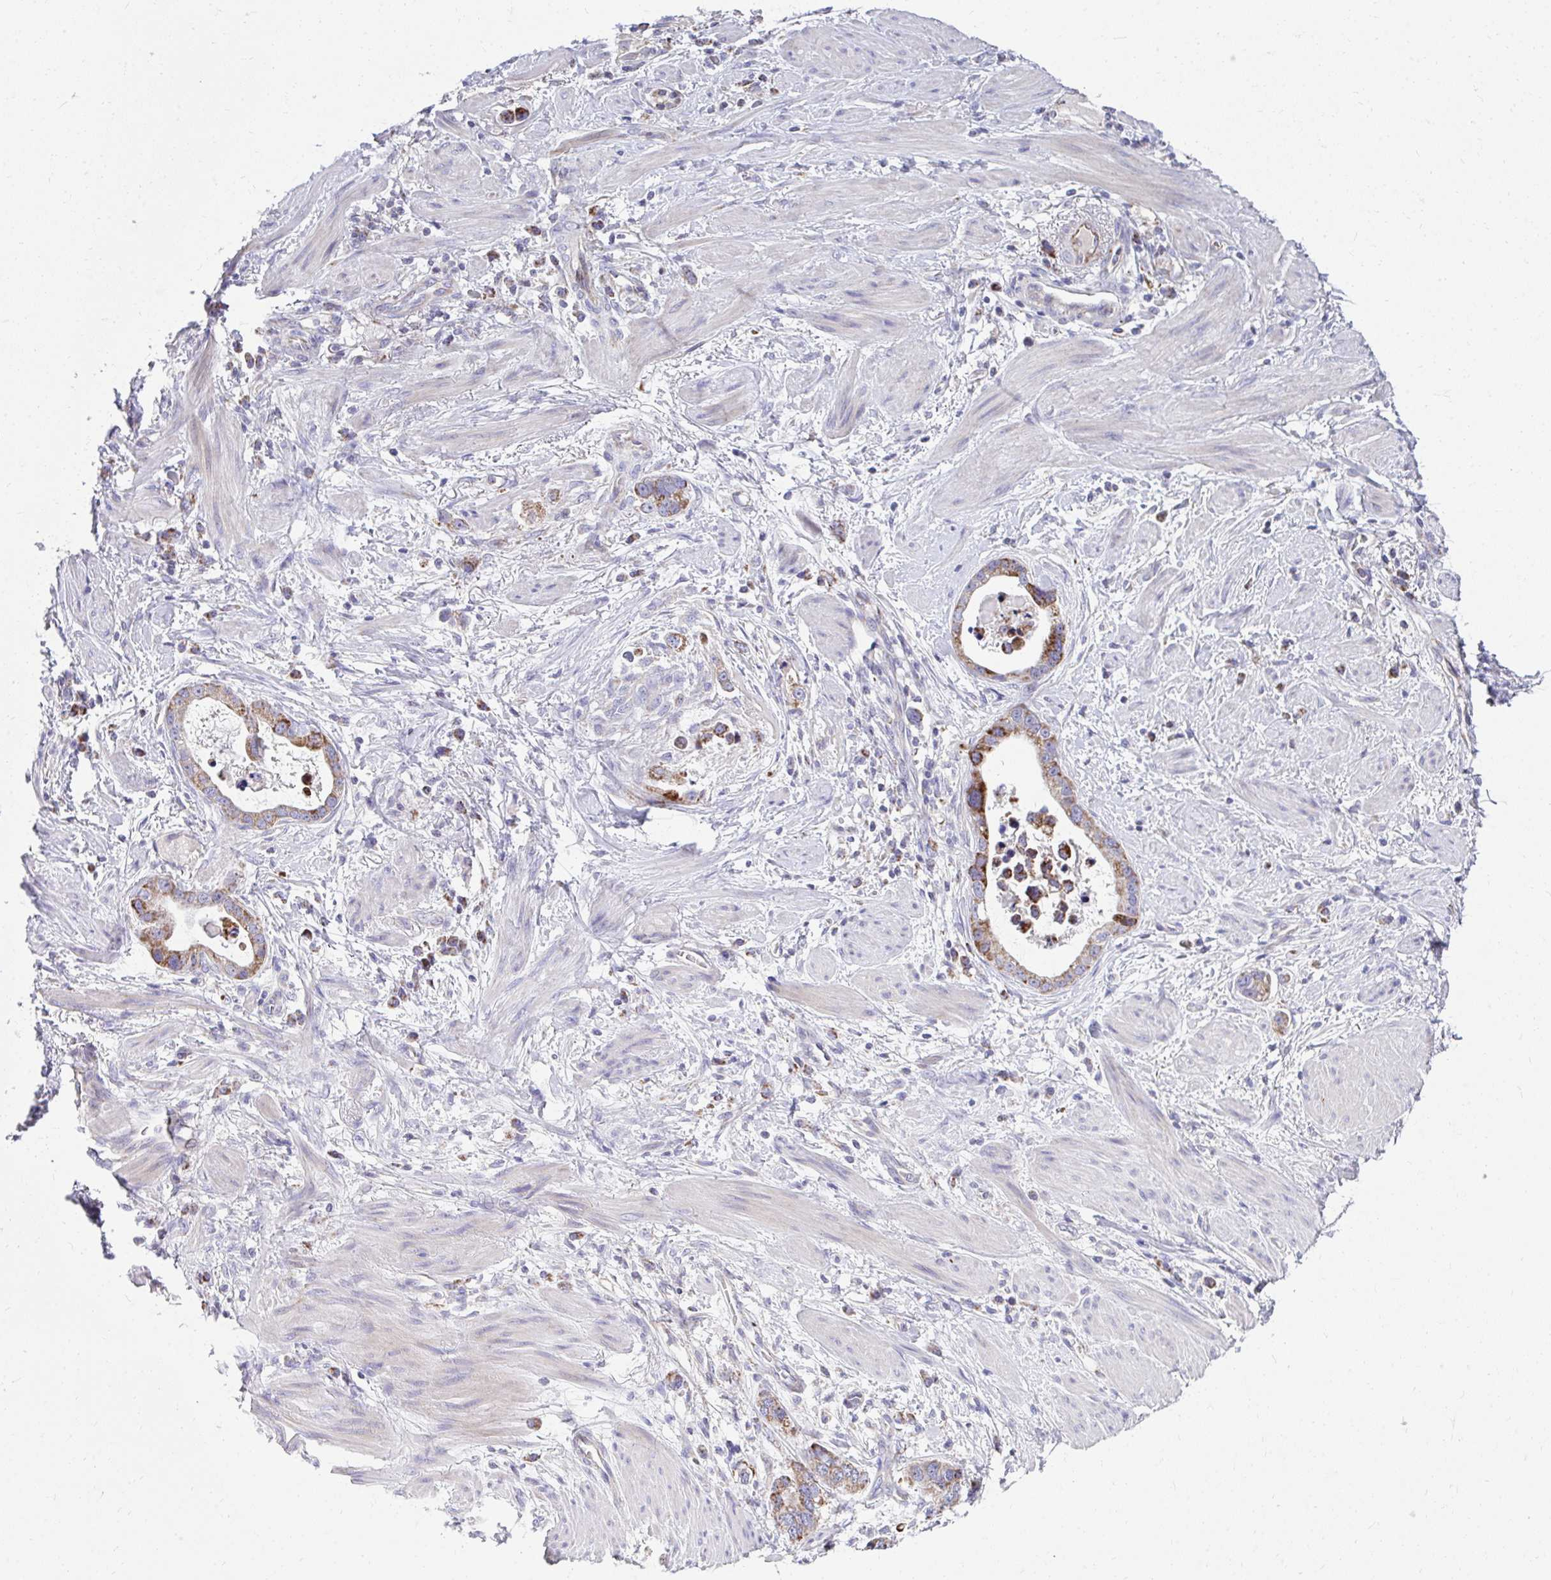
{"staining": {"intensity": "strong", "quantity": ">75%", "location": "cytoplasmic/membranous"}, "tissue": "stomach cancer", "cell_type": "Tumor cells", "image_type": "cancer", "snomed": [{"axis": "morphology", "description": "Adenocarcinoma, NOS"}, {"axis": "topography", "description": "Stomach, lower"}], "caption": "A brown stain shows strong cytoplasmic/membranous expression of a protein in stomach cancer tumor cells.", "gene": "PRRG3", "patient": {"sex": "female", "age": 93}}